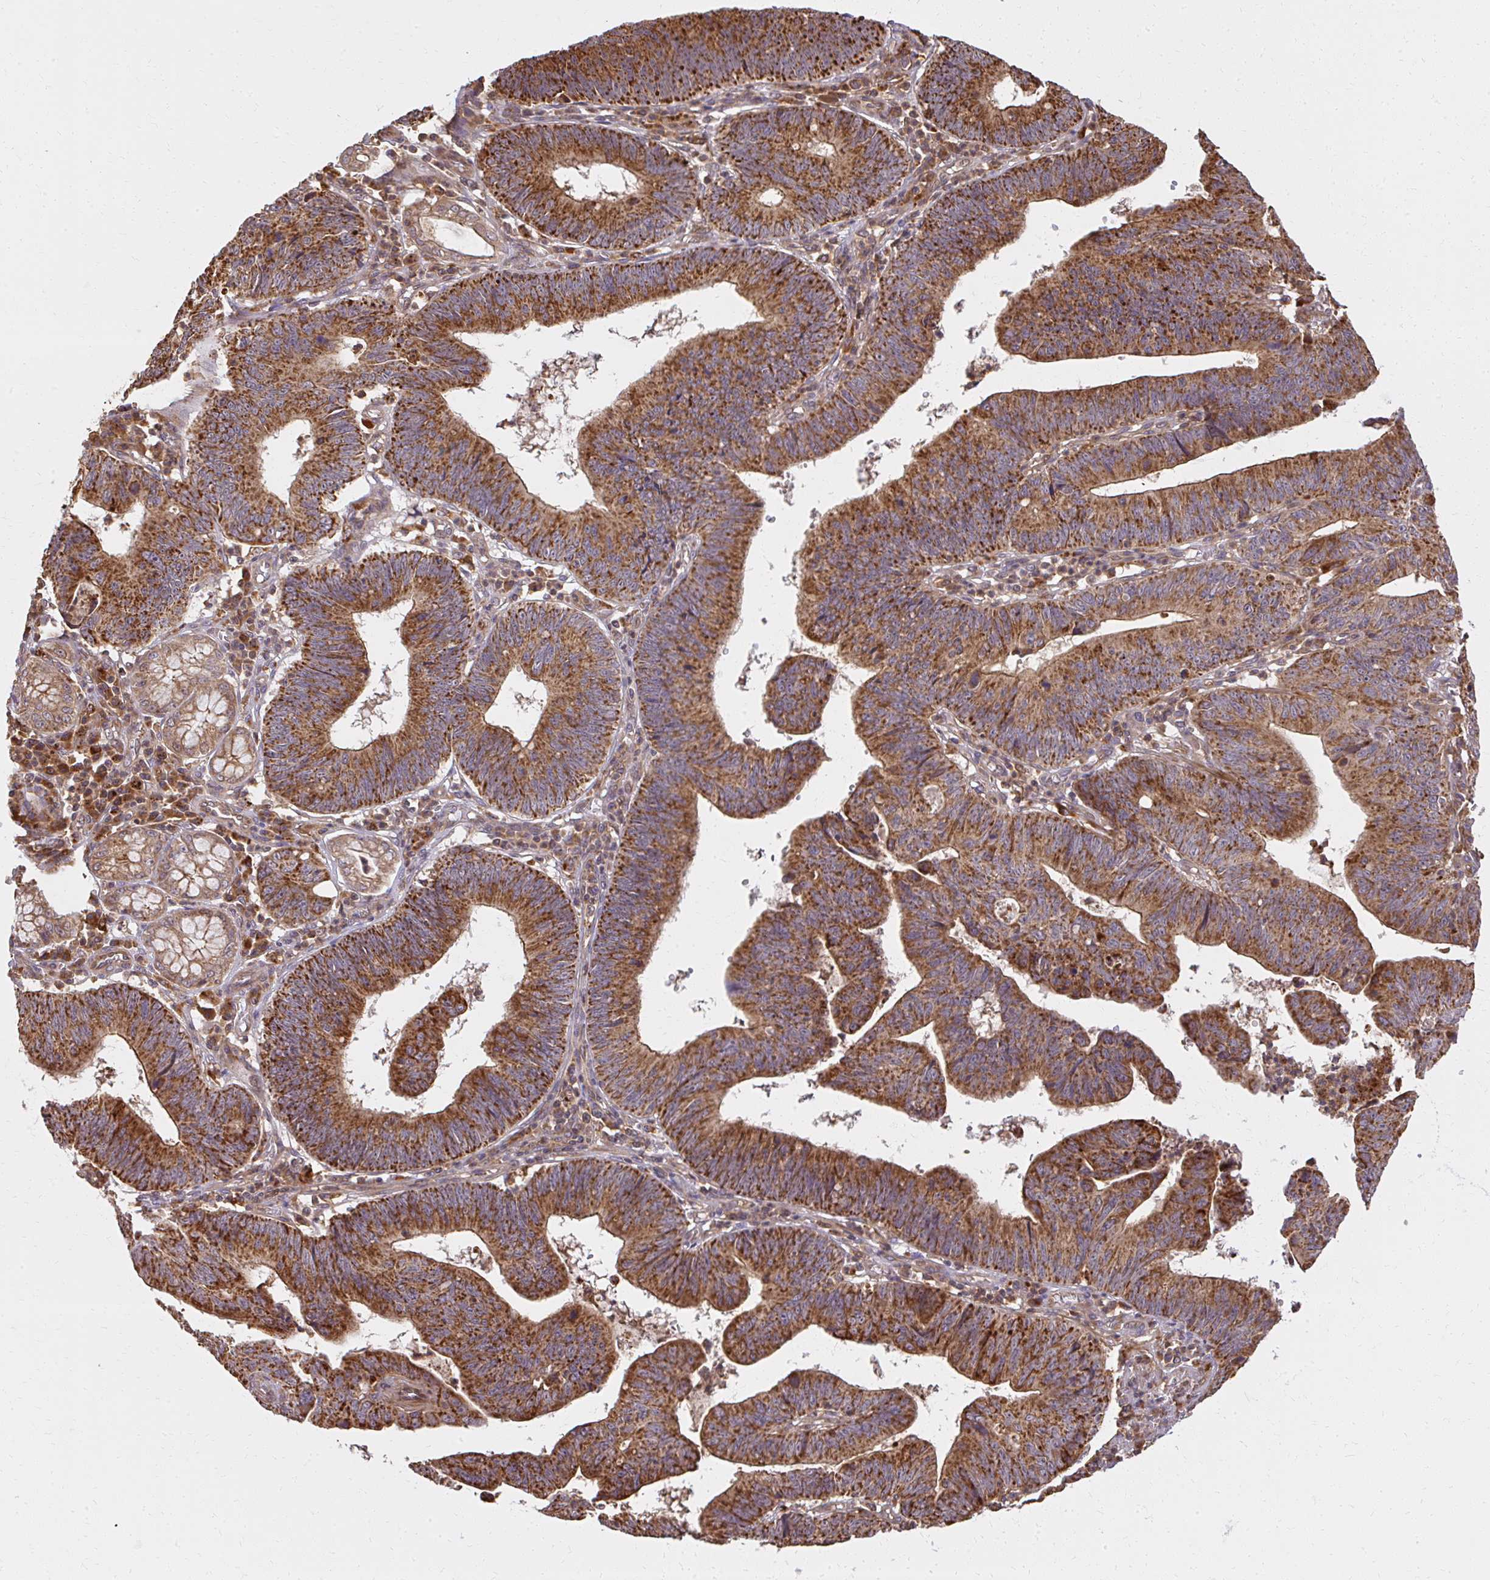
{"staining": {"intensity": "strong", "quantity": ">75%", "location": "cytoplasmic/membranous"}, "tissue": "stomach cancer", "cell_type": "Tumor cells", "image_type": "cancer", "snomed": [{"axis": "morphology", "description": "Adenocarcinoma, NOS"}, {"axis": "topography", "description": "Stomach"}], "caption": "Immunohistochemical staining of human stomach cancer (adenocarcinoma) displays high levels of strong cytoplasmic/membranous positivity in approximately >75% of tumor cells.", "gene": "GNS", "patient": {"sex": "male", "age": 59}}